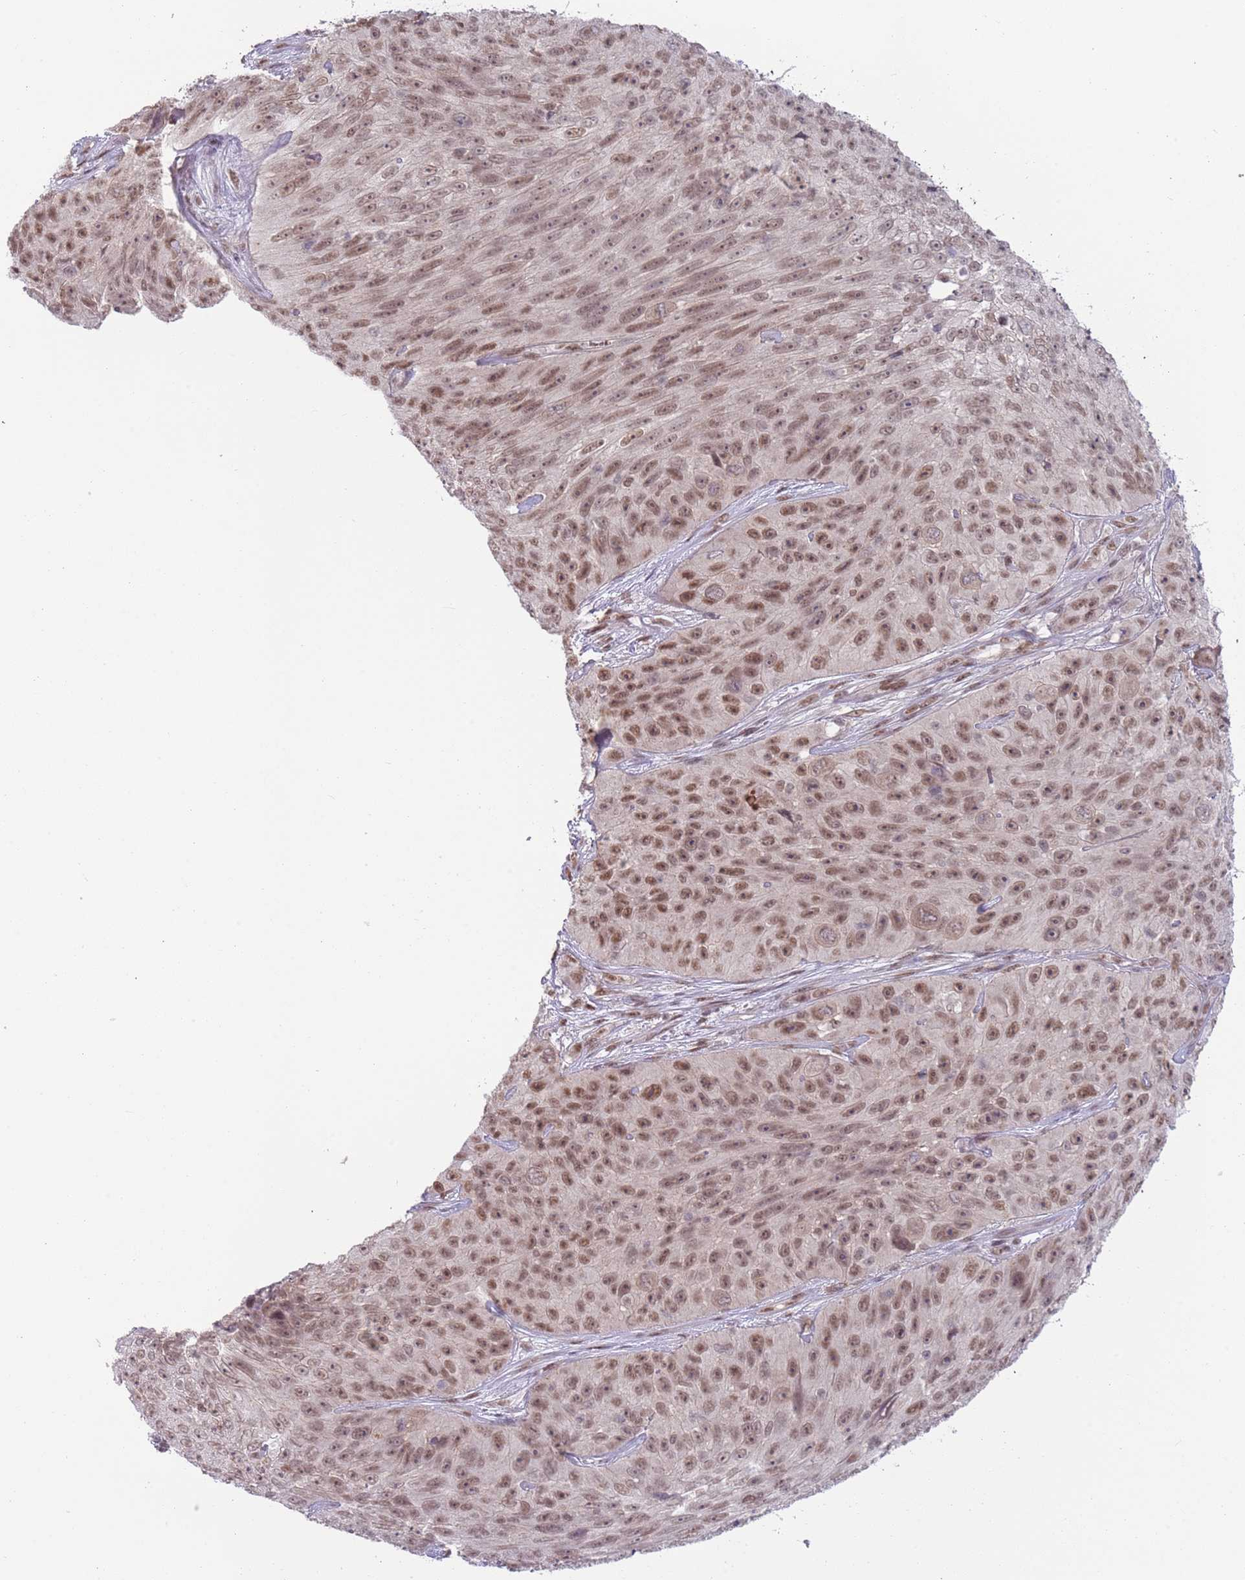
{"staining": {"intensity": "moderate", "quantity": ">75%", "location": "nuclear"}, "tissue": "skin cancer", "cell_type": "Tumor cells", "image_type": "cancer", "snomed": [{"axis": "morphology", "description": "Squamous cell carcinoma, NOS"}, {"axis": "topography", "description": "Skin"}], "caption": "High-magnification brightfield microscopy of skin squamous cell carcinoma stained with DAB (3,3'-diaminobenzidine) (brown) and counterstained with hematoxylin (blue). tumor cells exhibit moderate nuclear positivity is appreciated in about>75% of cells.", "gene": "TM2D1", "patient": {"sex": "female", "age": 87}}